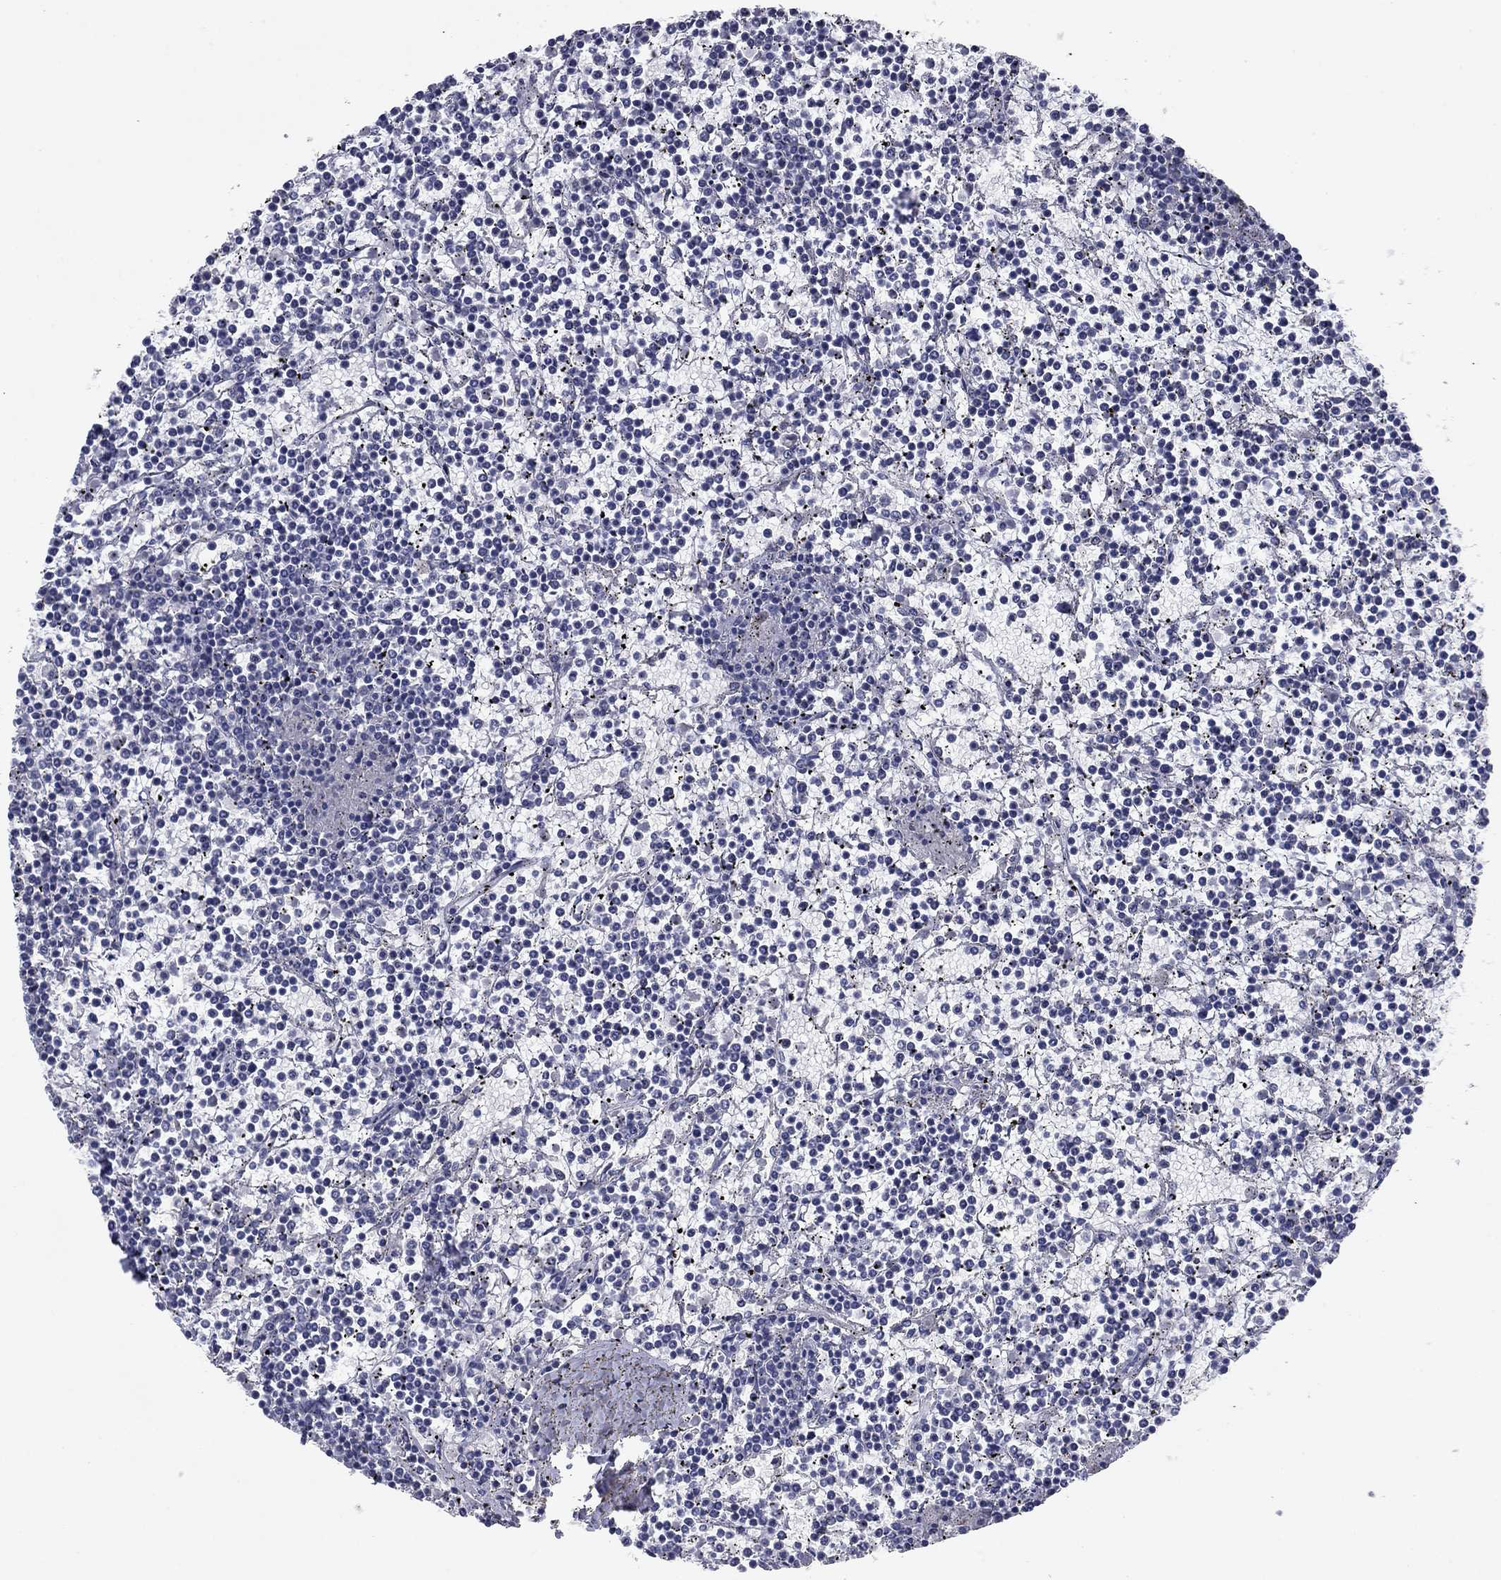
{"staining": {"intensity": "negative", "quantity": "none", "location": "none"}, "tissue": "lymphoma", "cell_type": "Tumor cells", "image_type": "cancer", "snomed": [{"axis": "morphology", "description": "Malignant lymphoma, non-Hodgkin's type, Low grade"}, {"axis": "topography", "description": "Spleen"}], "caption": "Immunohistochemical staining of human lymphoma shows no significant expression in tumor cells.", "gene": "CNTNAP4", "patient": {"sex": "female", "age": 19}}